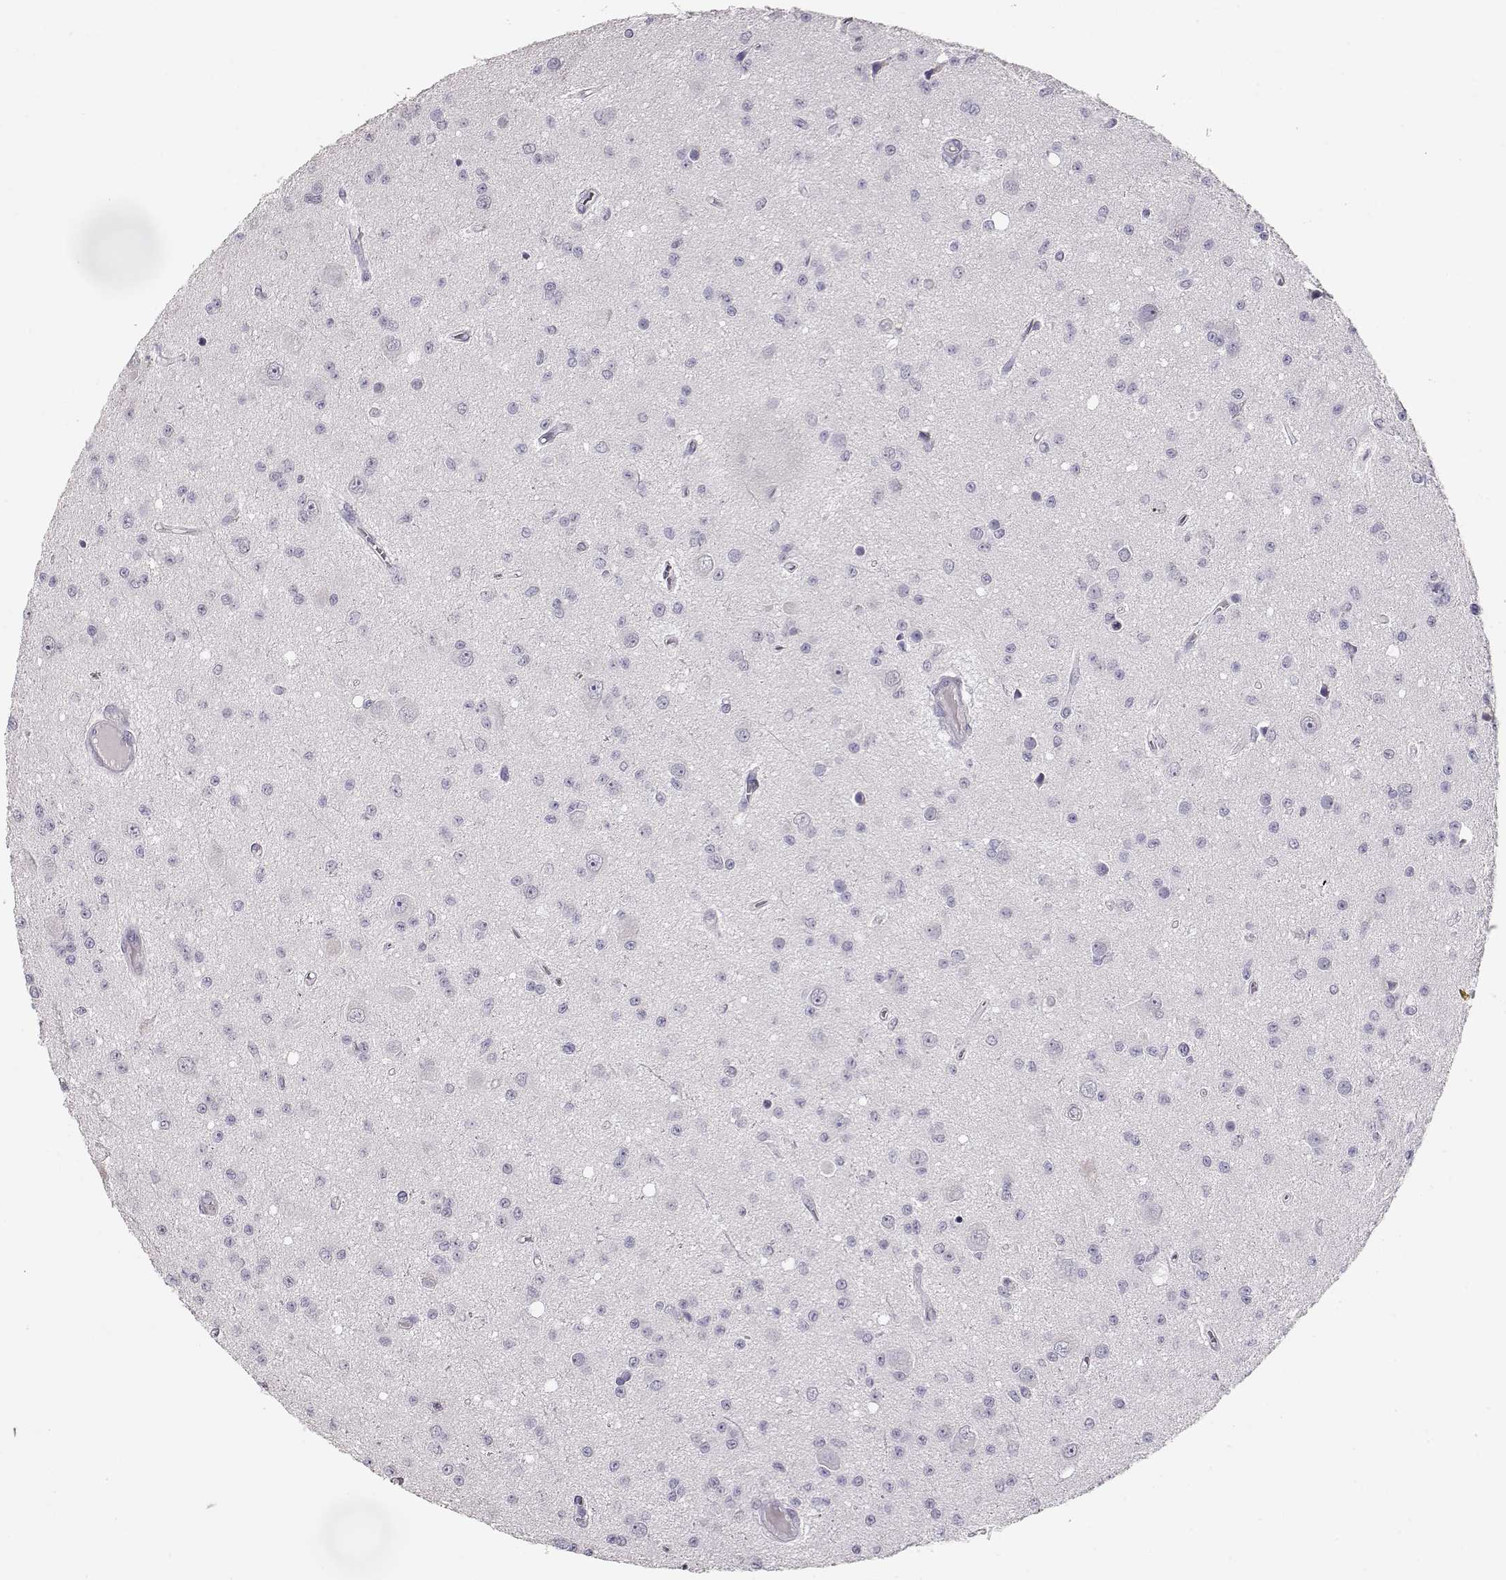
{"staining": {"intensity": "negative", "quantity": "none", "location": "none"}, "tissue": "glioma", "cell_type": "Tumor cells", "image_type": "cancer", "snomed": [{"axis": "morphology", "description": "Glioma, malignant, Low grade"}, {"axis": "topography", "description": "Brain"}], "caption": "Immunohistochemistry of malignant glioma (low-grade) exhibits no positivity in tumor cells.", "gene": "MAGEC1", "patient": {"sex": "female", "age": 45}}